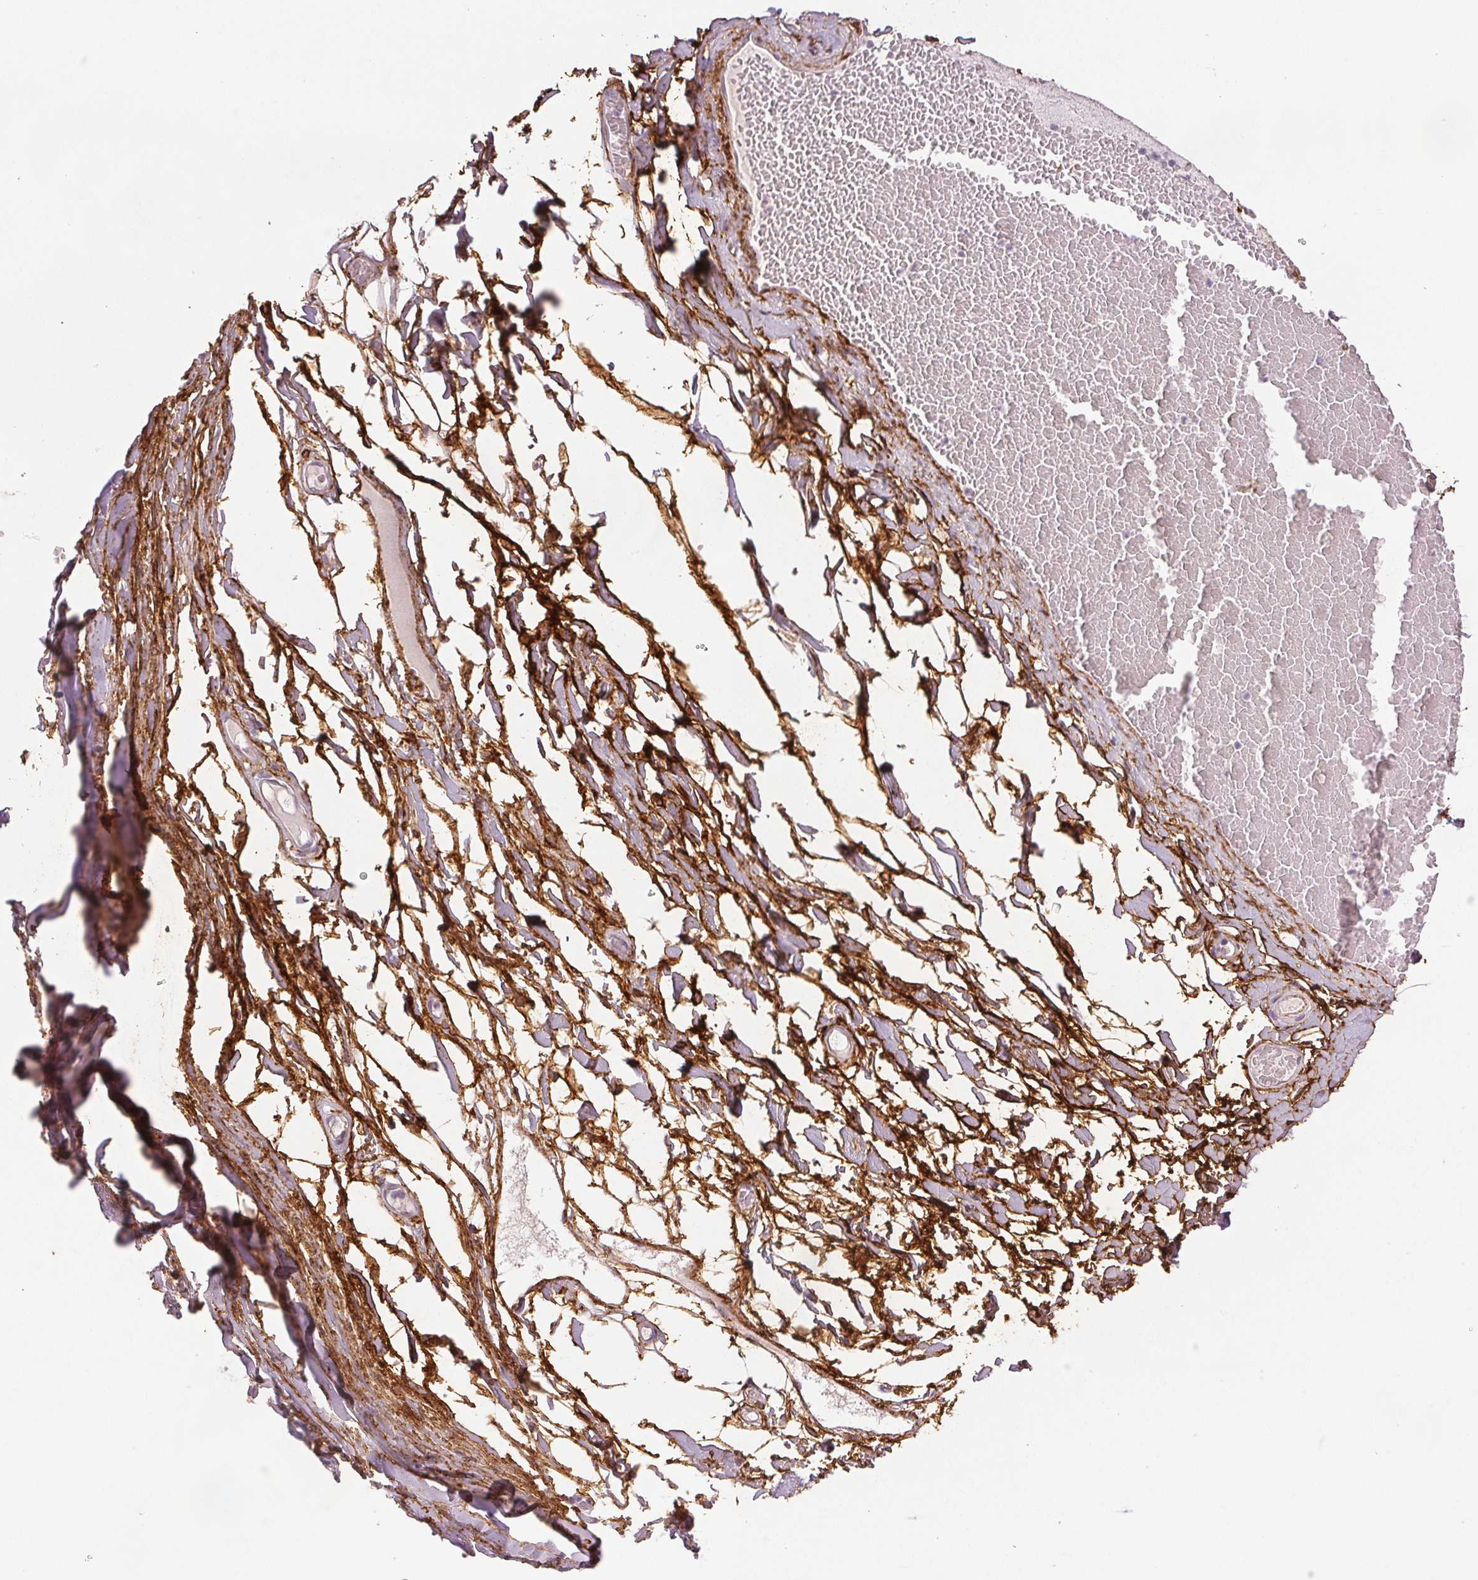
{"staining": {"intensity": "moderate", "quantity": ">75%", "location": "cytoplasmic/membranous"}, "tissue": "adipose tissue", "cell_type": "Adipocytes", "image_type": "normal", "snomed": [{"axis": "morphology", "description": "Normal tissue, NOS"}, {"axis": "topography", "description": "Lymph node"}, {"axis": "topography", "description": "Cartilage tissue"}, {"axis": "topography", "description": "Nasopharynx"}], "caption": "The photomicrograph exhibits a brown stain indicating the presence of a protein in the cytoplasmic/membranous of adipocytes in adipose tissue. The protein is stained brown, and the nuclei are stained in blue (DAB (3,3'-diaminobenzidine) IHC with brightfield microscopy, high magnification).", "gene": "FBN1", "patient": {"sex": "male", "age": 63}}